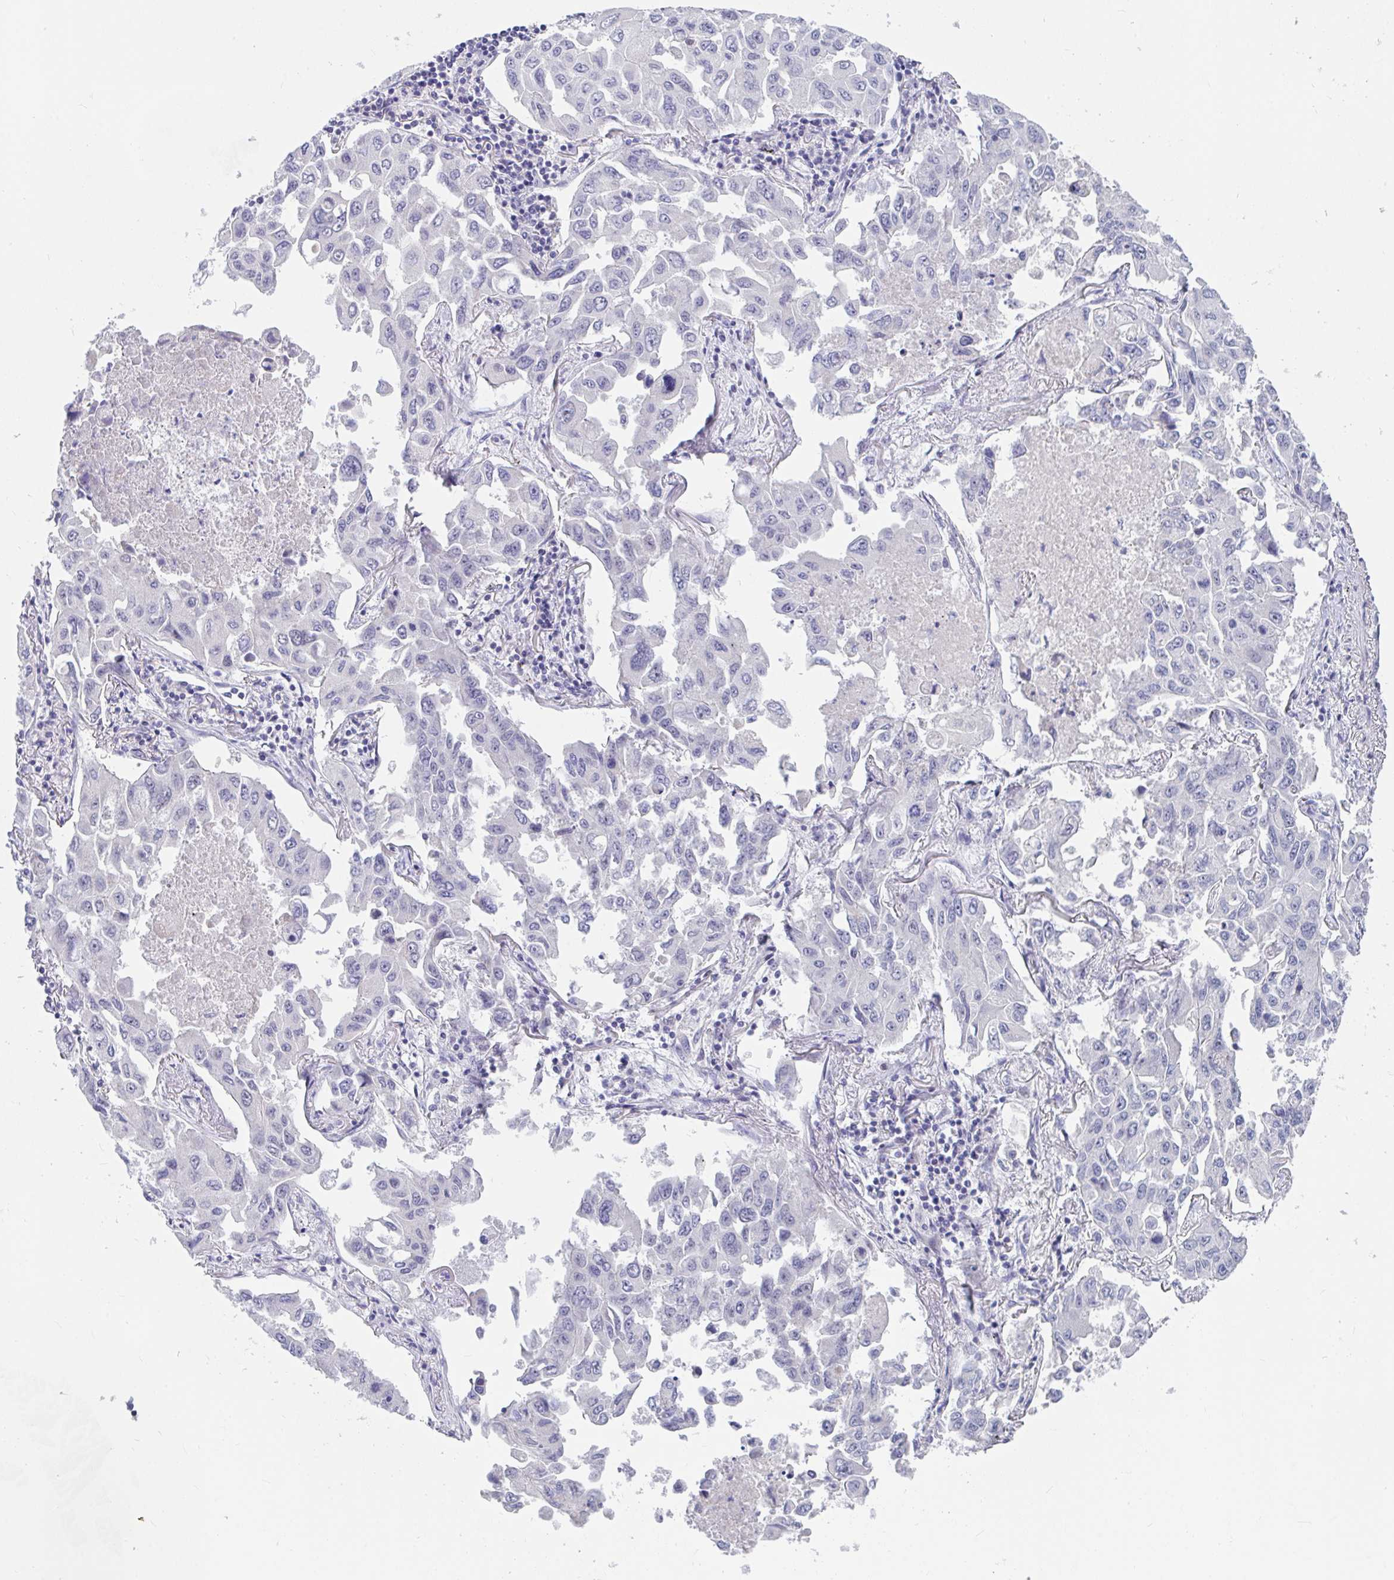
{"staining": {"intensity": "negative", "quantity": "none", "location": "none"}, "tissue": "lung cancer", "cell_type": "Tumor cells", "image_type": "cancer", "snomed": [{"axis": "morphology", "description": "Adenocarcinoma, NOS"}, {"axis": "topography", "description": "Lung"}], "caption": "The immunohistochemistry (IHC) histopathology image has no significant expression in tumor cells of lung adenocarcinoma tissue.", "gene": "FAM156B", "patient": {"sex": "male", "age": 64}}